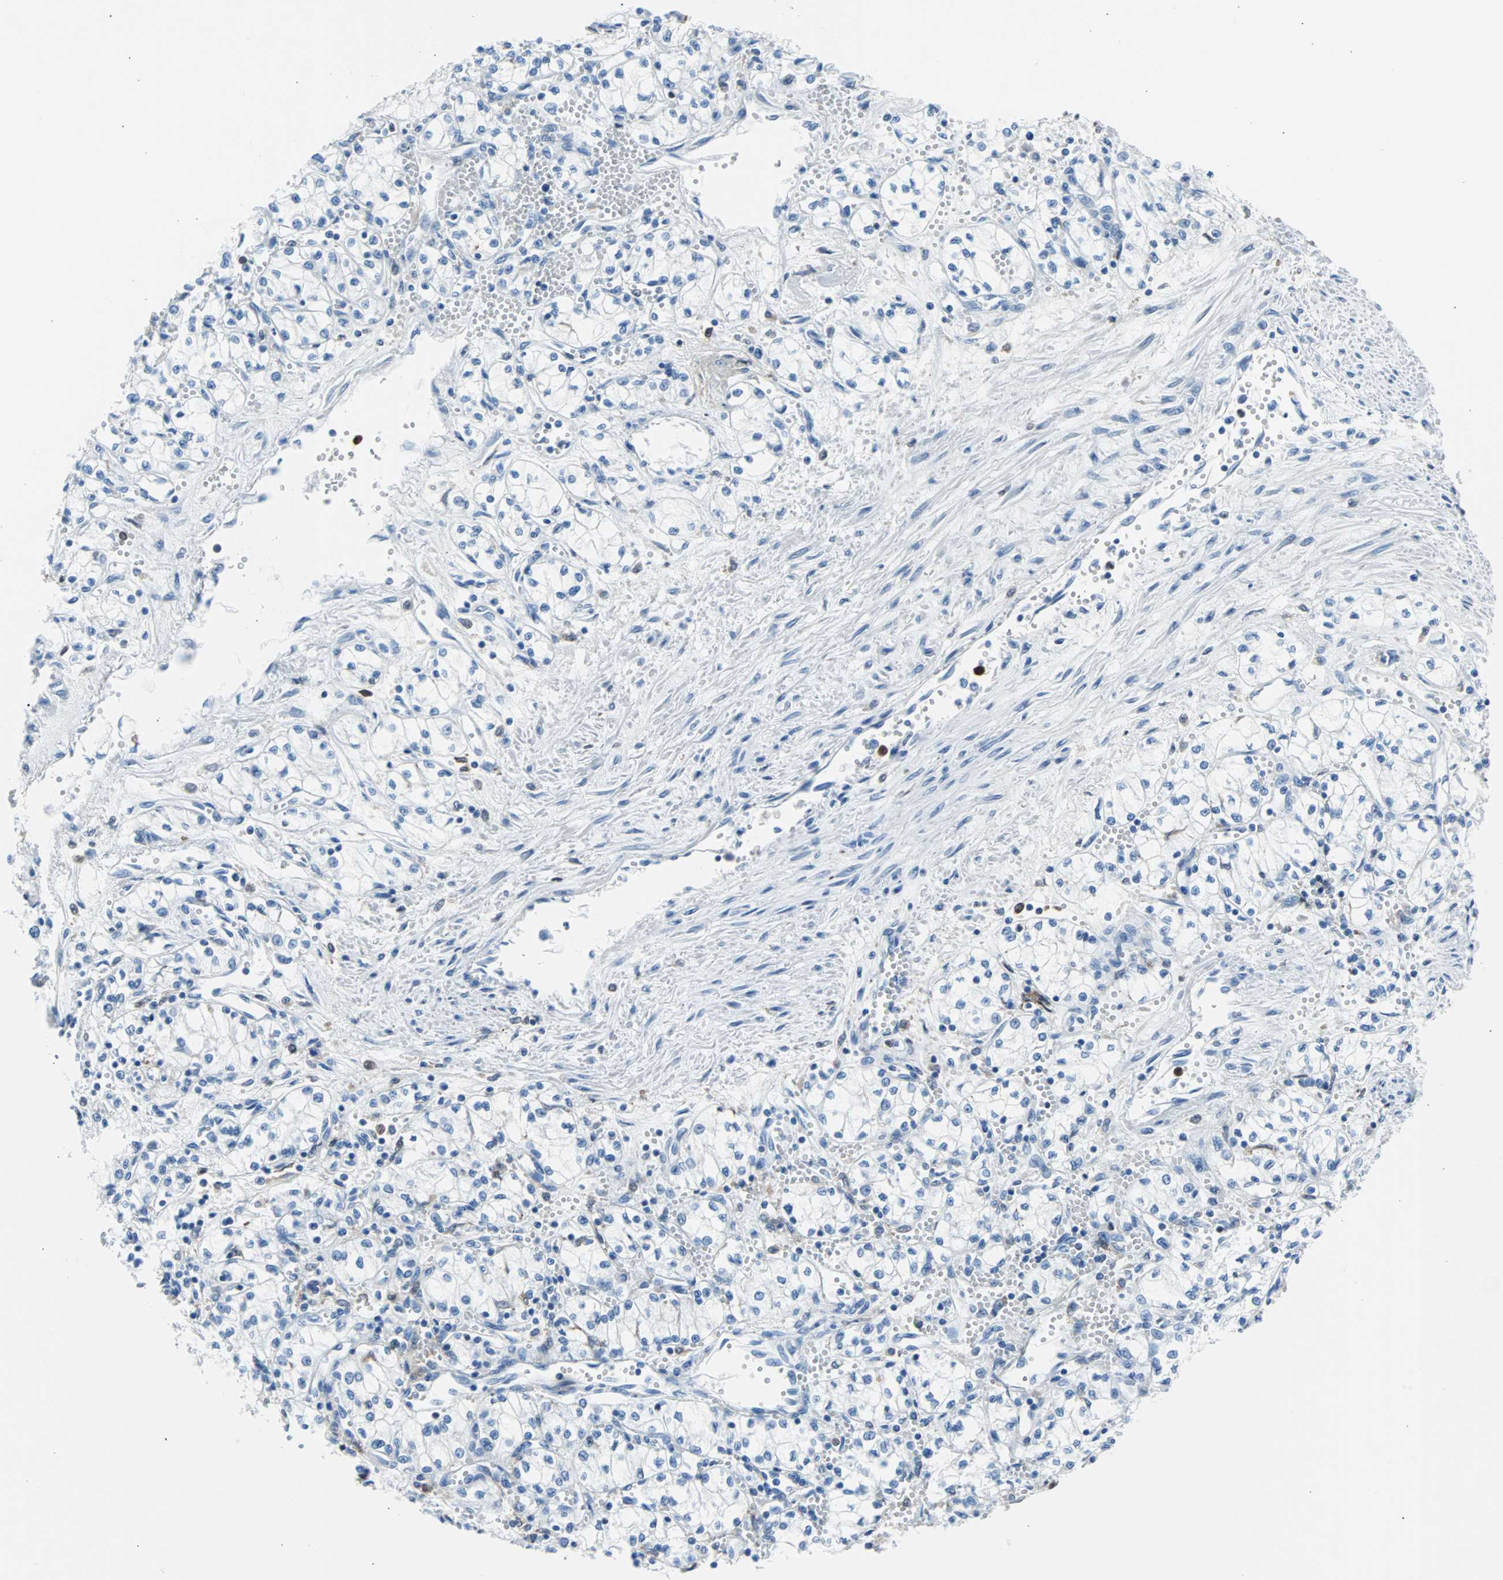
{"staining": {"intensity": "negative", "quantity": "none", "location": "none"}, "tissue": "renal cancer", "cell_type": "Tumor cells", "image_type": "cancer", "snomed": [{"axis": "morphology", "description": "Normal tissue, NOS"}, {"axis": "morphology", "description": "Adenocarcinoma, NOS"}, {"axis": "topography", "description": "Kidney"}], "caption": "Immunohistochemistry of human renal cancer (adenocarcinoma) exhibits no positivity in tumor cells.", "gene": "SYK", "patient": {"sex": "male", "age": 59}}